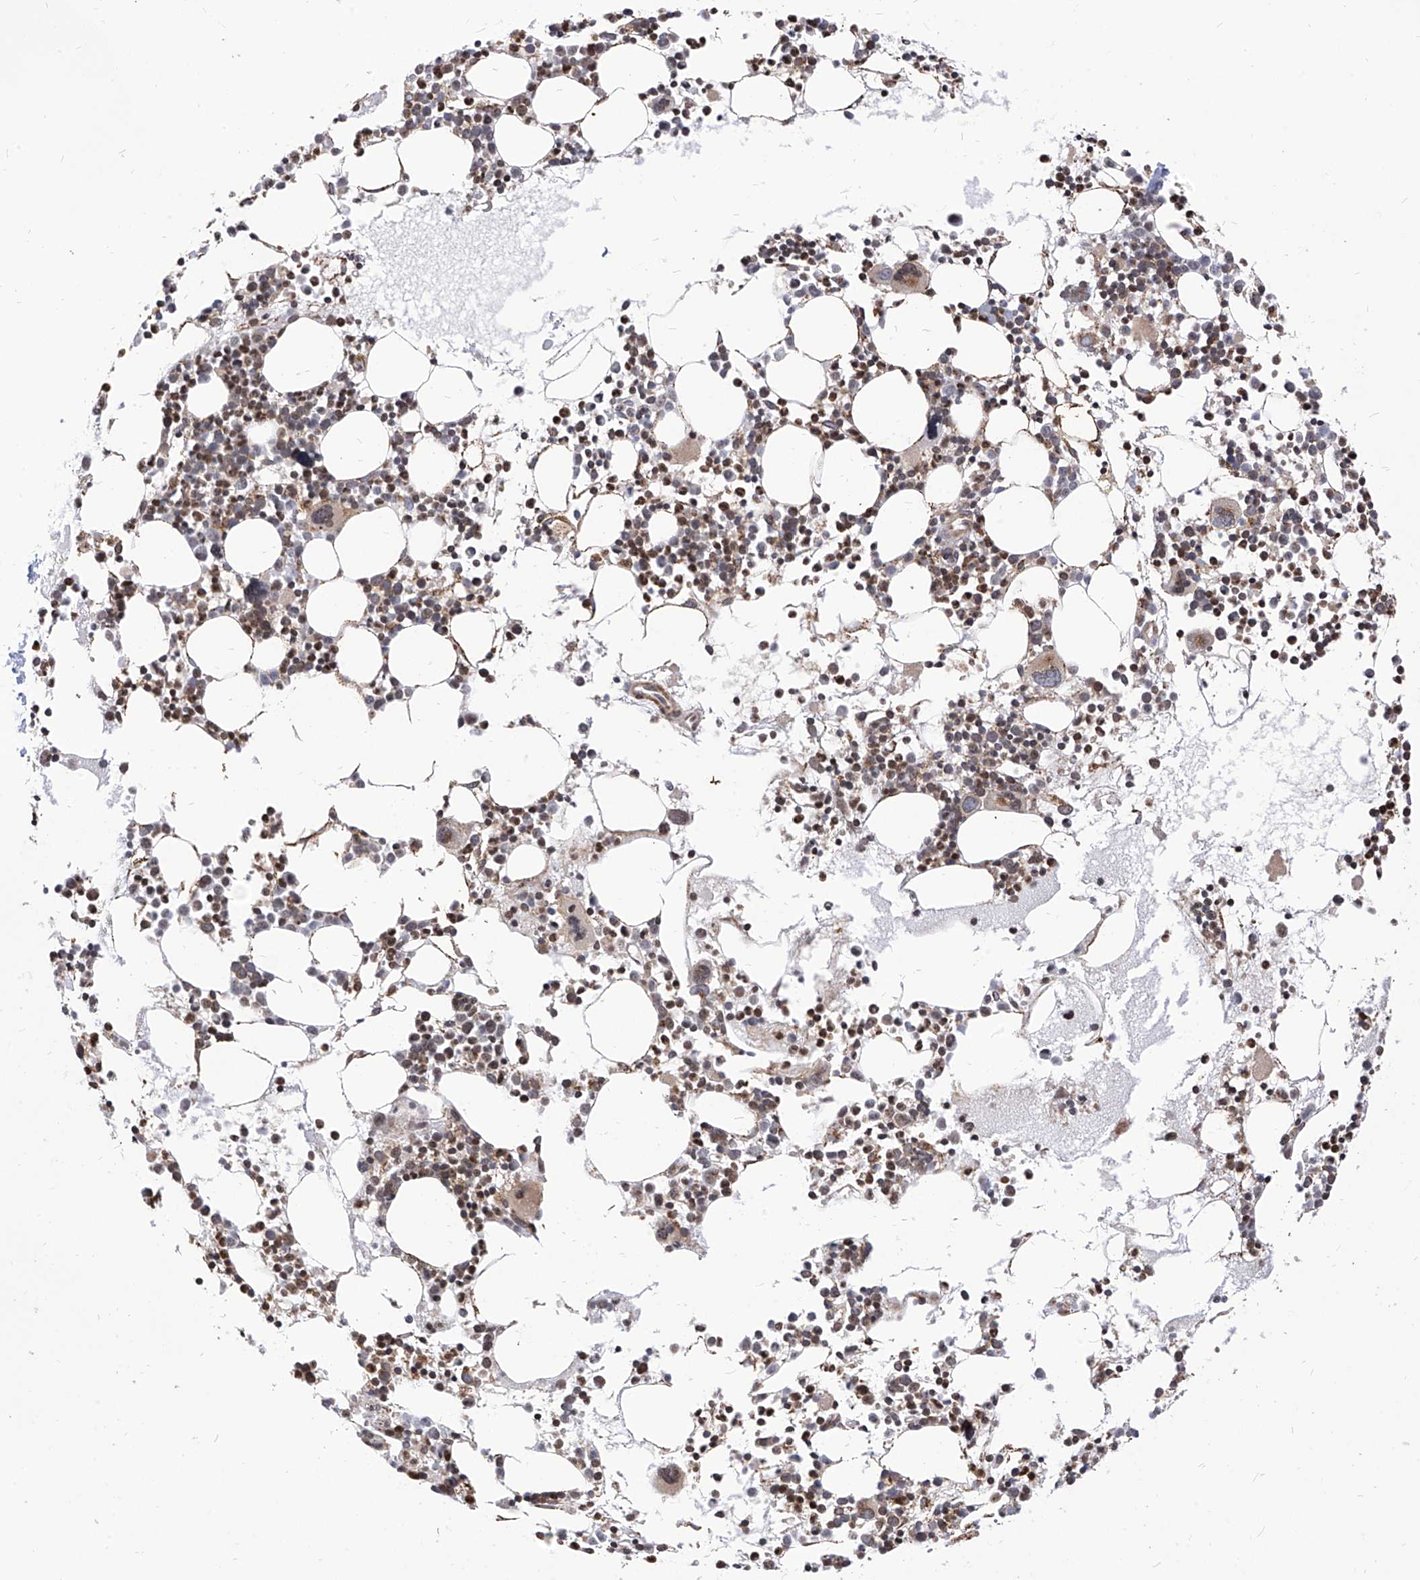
{"staining": {"intensity": "moderate", "quantity": ">75%", "location": "cytoplasmic/membranous"}, "tissue": "bone marrow", "cell_type": "Hematopoietic cells", "image_type": "normal", "snomed": [{"axis": "morphology", "description": "Normal tissue, NOS"}, {"axis": "topography", "description": "Bone marrow"}], "caption": "Moderate cytoplasmic/membranous staining for a protein is present in about >75% of hematopoietic cells of unremarkable bone marrow using immunohistochemistry (IHC).", "gene": "TTLL8", "patient": {"sex": "female", "age": 62}}